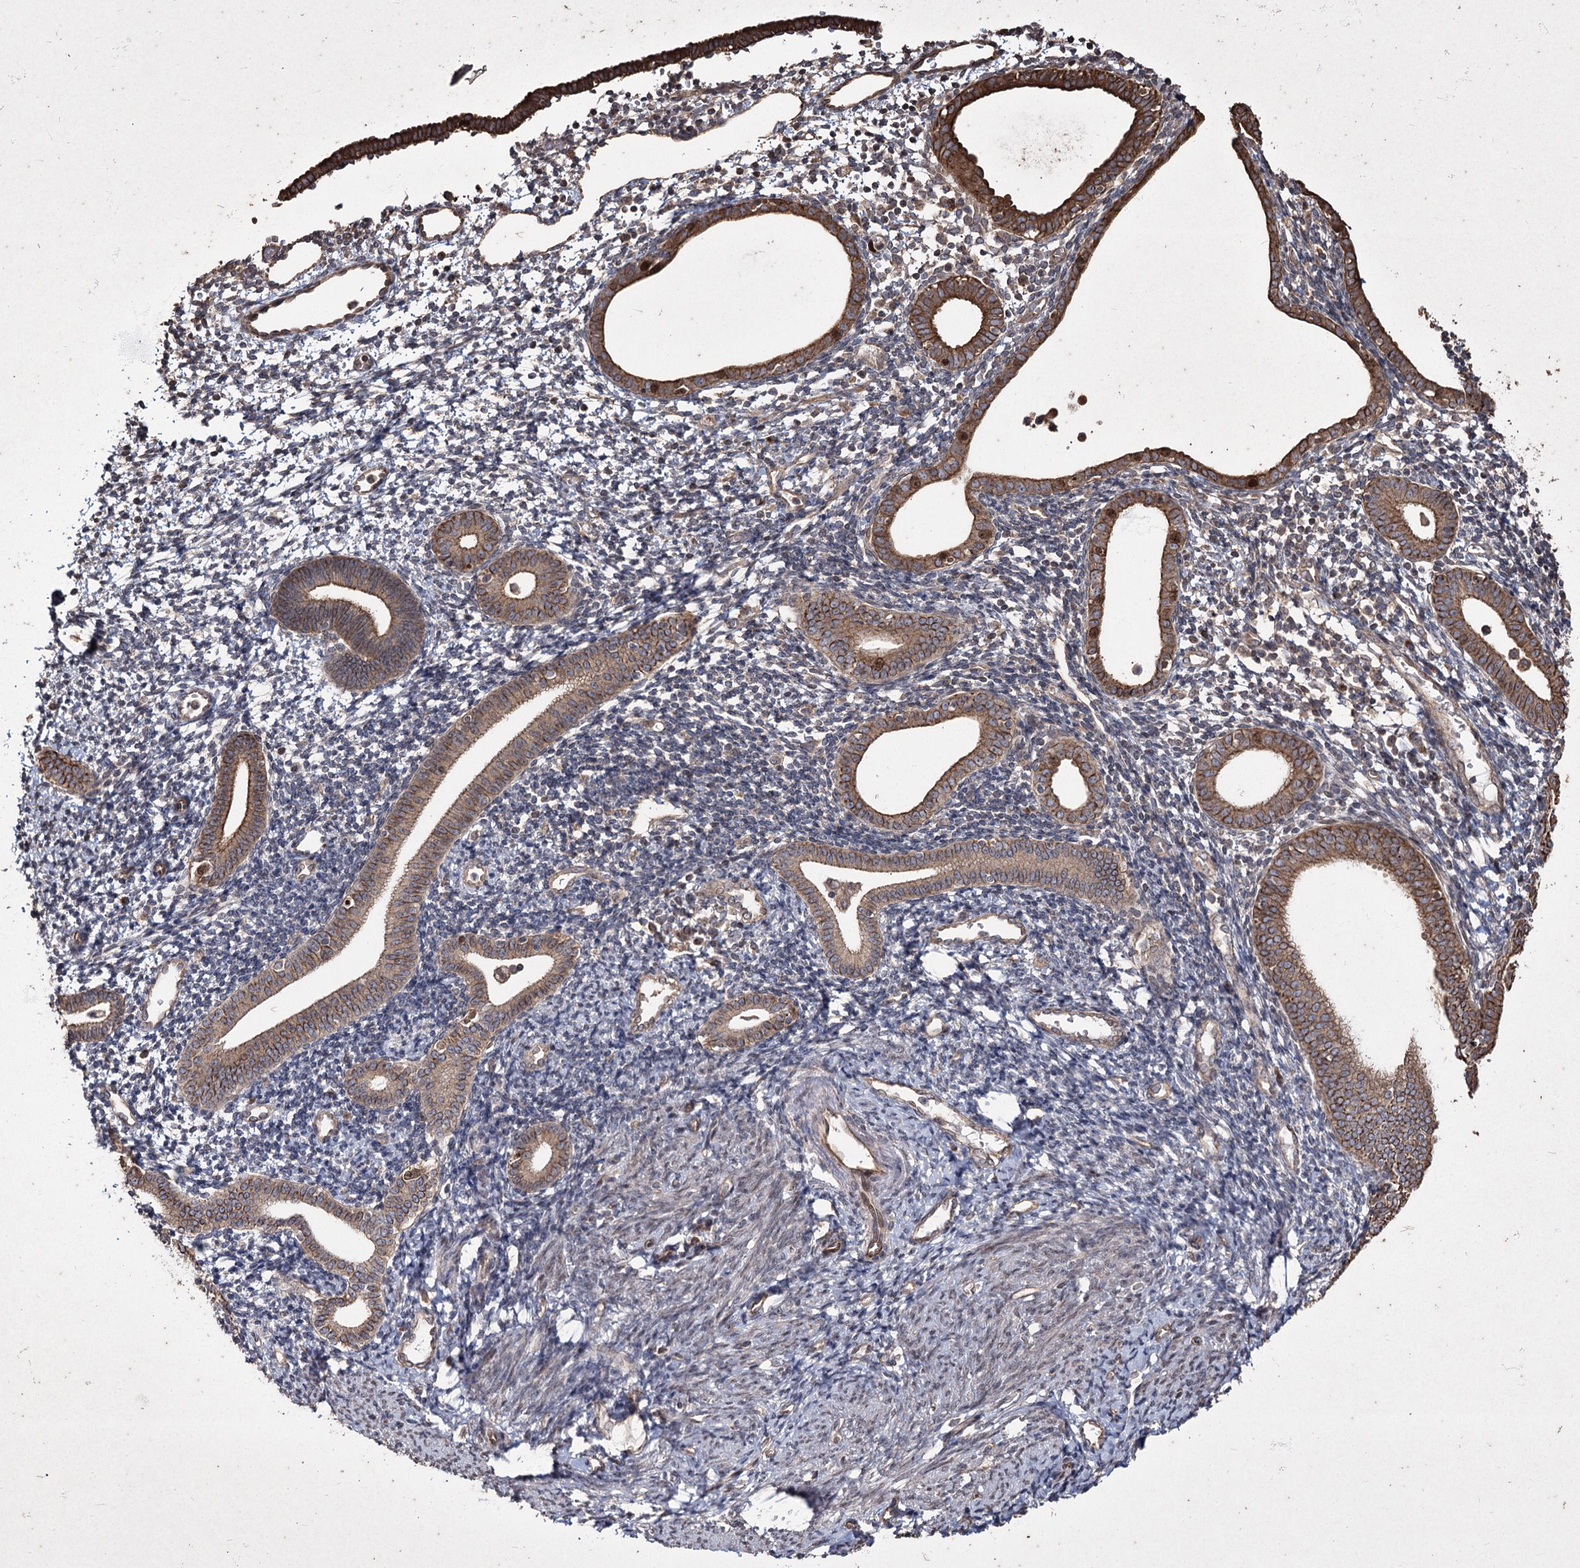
{"staining": {"intensity": "moderate", "quantity": "<25%", "location": "cytoplasmic/membranous"}, "tissue": "endometrium", "cell_type": "Cells in endometrial stroma", "image_type": "normal", "snomed": [{"axis": "morphology", "description": "Normal tissue, NOS"}, {"axis": "topography", "description": "Endometrium"}], "caption": "Protein expression analysis of benign endometrium reveals moderate cytoplasmic/membranous positivity in approximately <25% of cells in endometrial stroma.", "gene": "PRC1", "patient": {"sex": "female", "age": 56}}